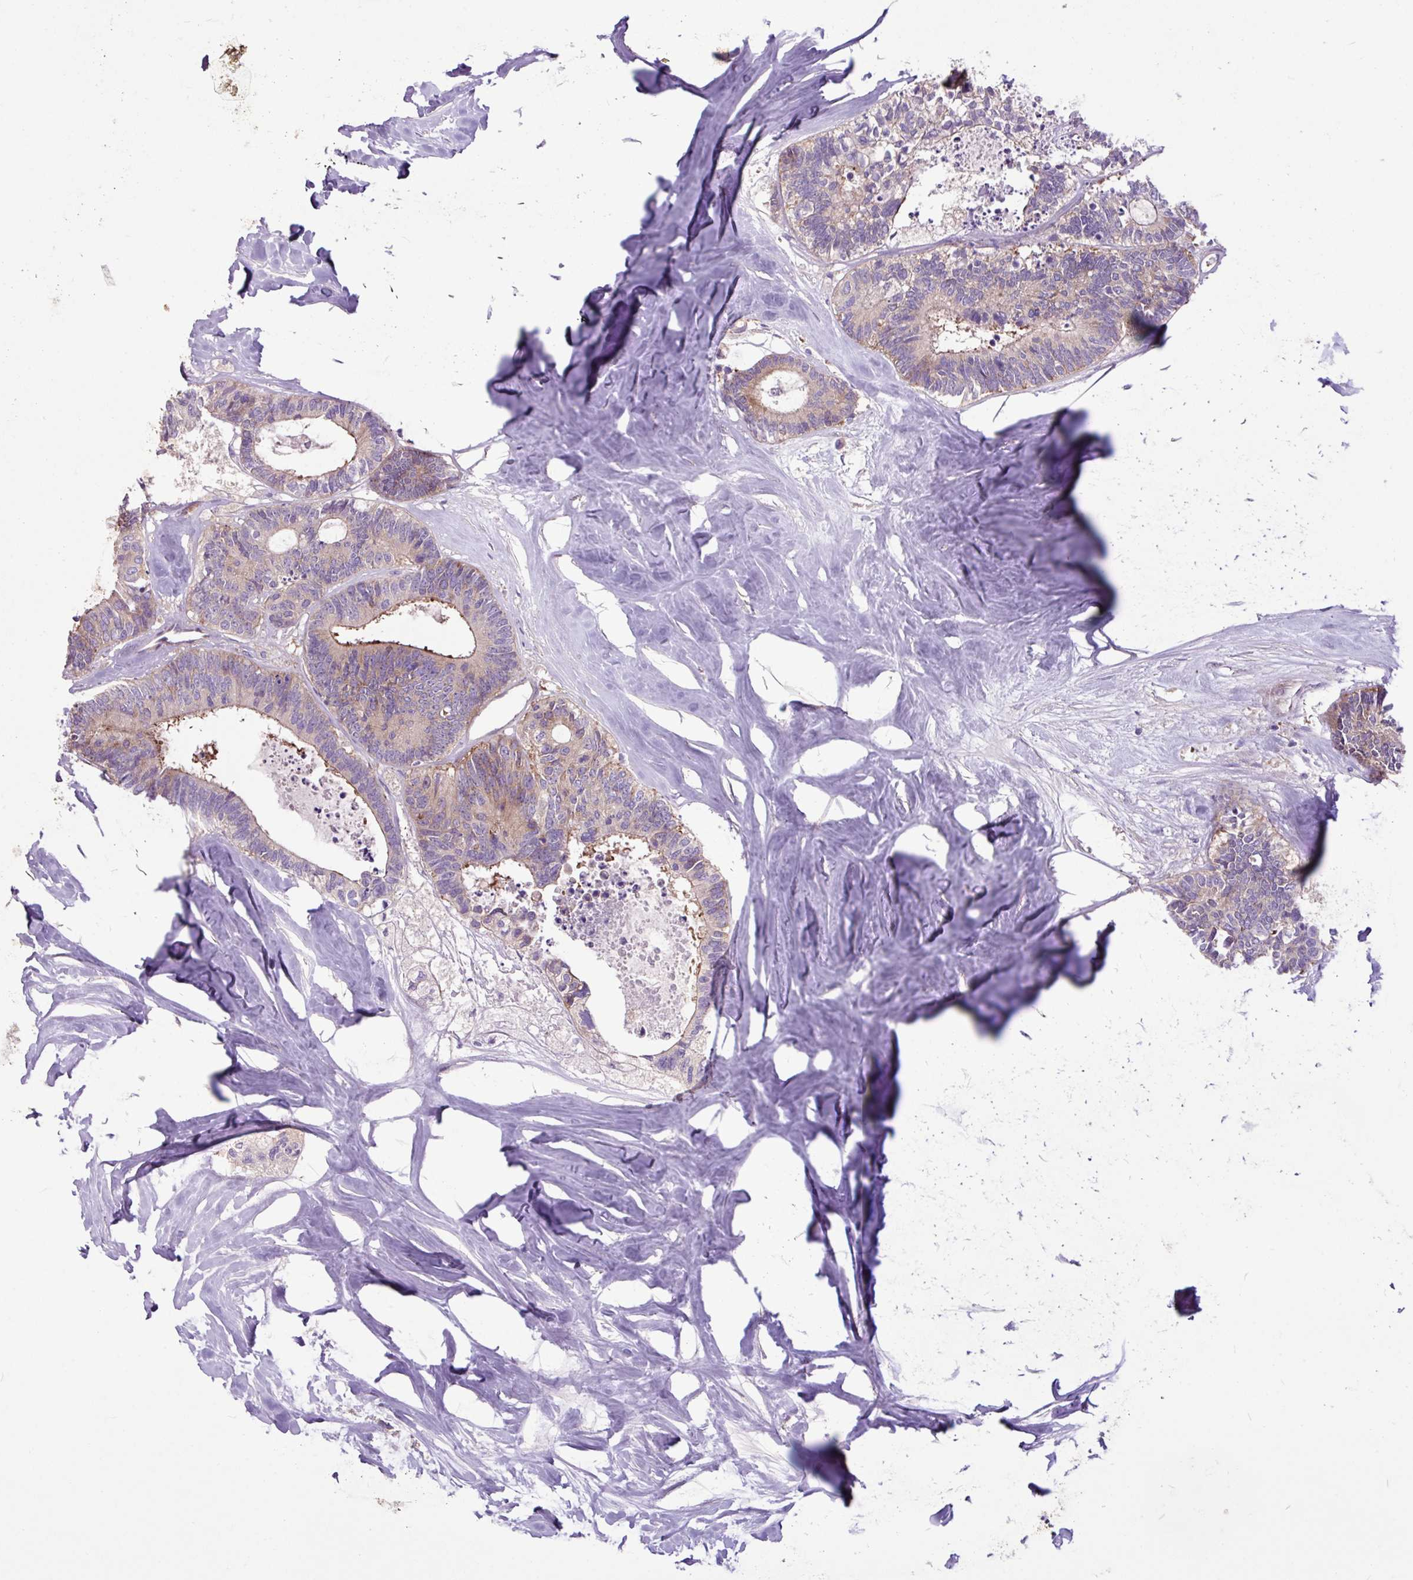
{"staining": {"intensity": "weak", "quantity": "25%-75%", "location": "cytoplasmic/membranous"}, "tissue": "colorectal cancer", "cell_type": "Tumor cells", "image_type": "cancer", "snomed": [{"axis": "morphology", "description": "Adenocarcinoma, NOS"}, {"axis": "topography", "description": "Colon"}, {"axis": "topography", "description": "Rectum"}], "caption": "A micrograph showing weak cytoplasmic/membranous expression in approximately 25%-75% of tumor cells in adenocarcinoma (colorectal), as visualized by brown immunohistochemical staining.", "gene": "MROH2A", "patient": {"sex": "male", "age": 57}}